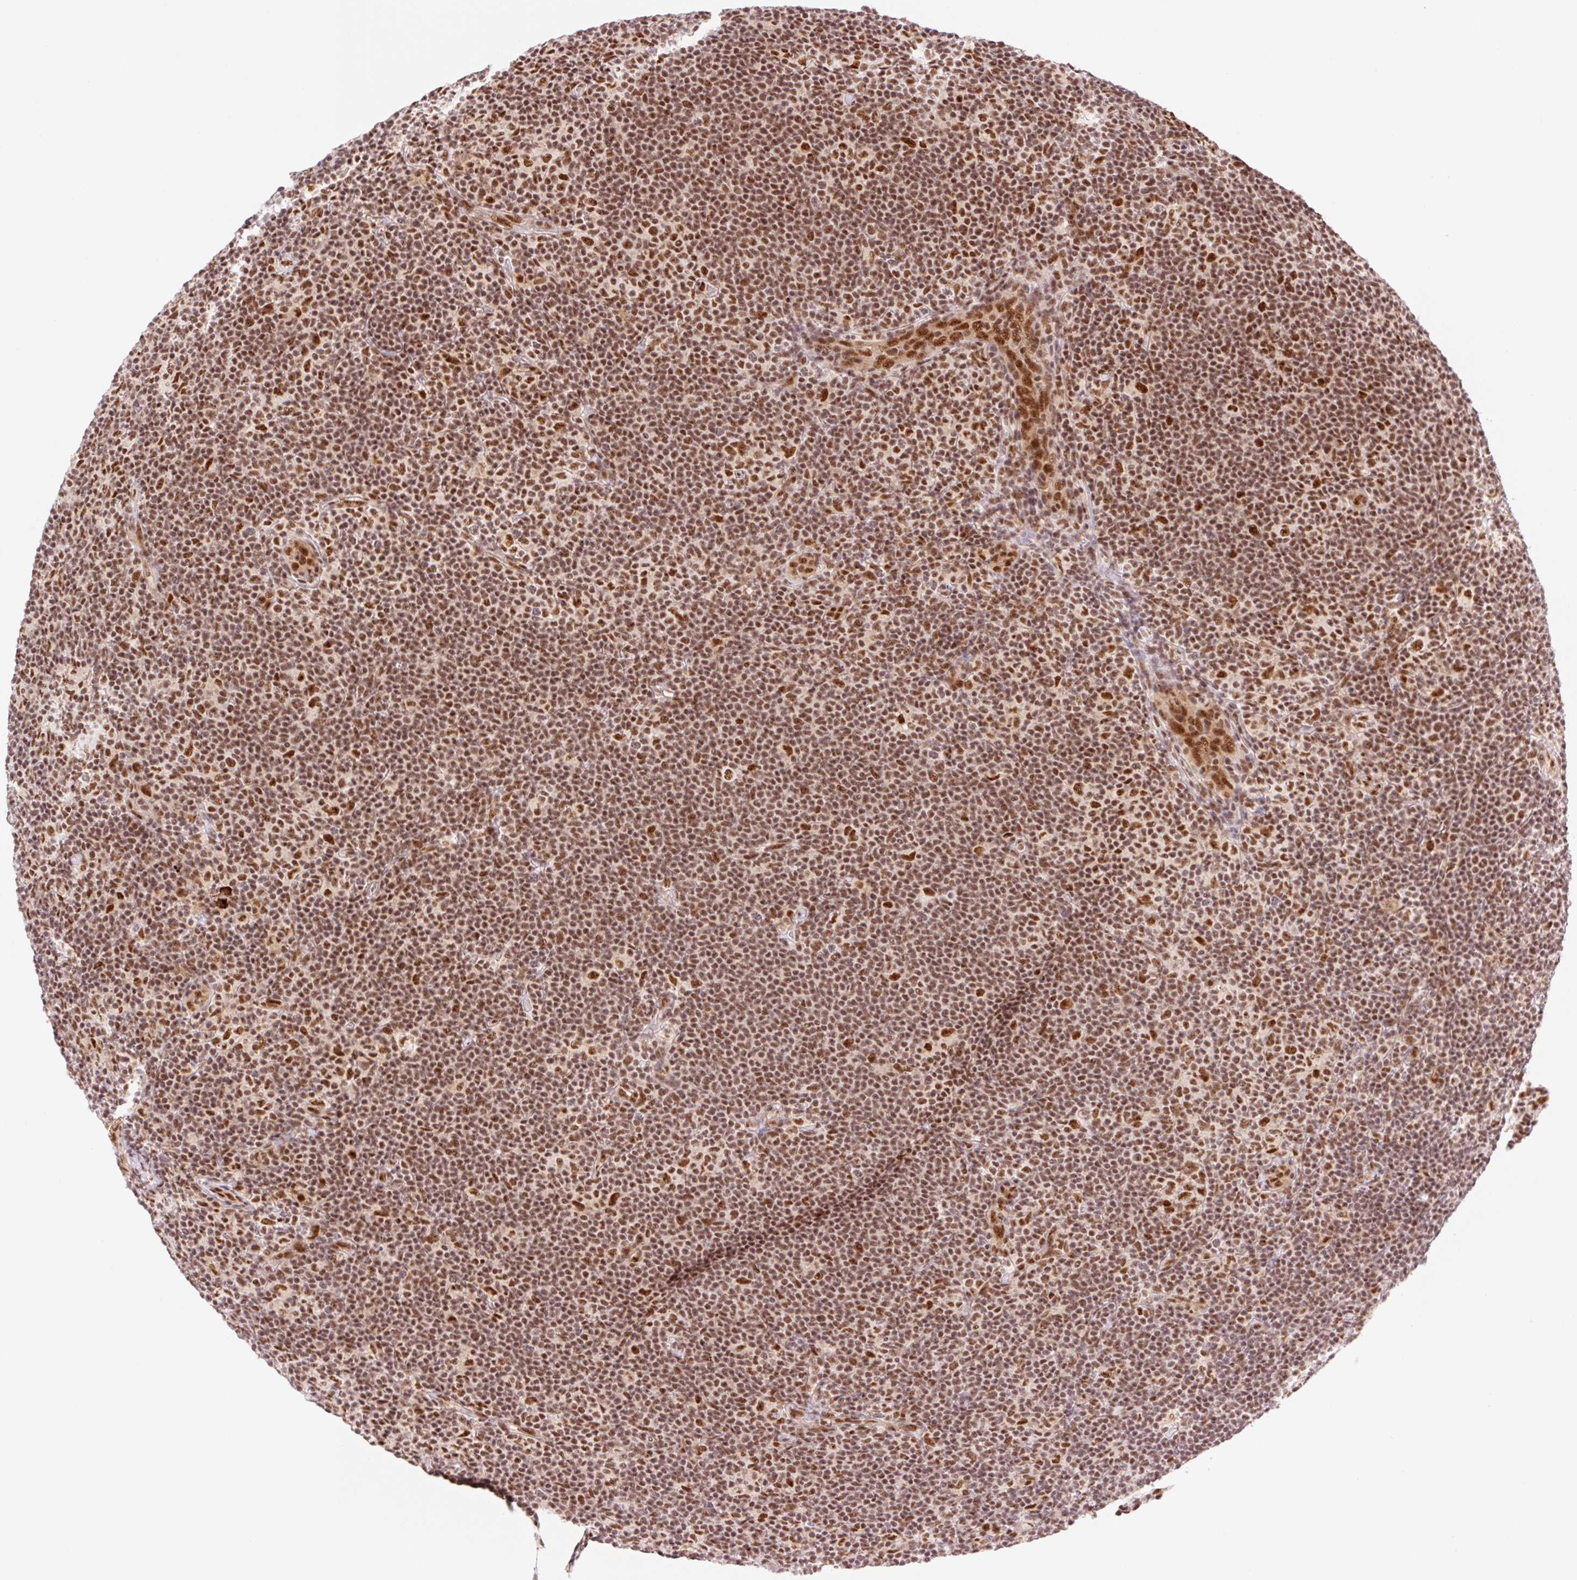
{"staining": {"intensity": "strong", "quantity": ">75%", "location": "nuclear"}, "tissue": "lymphoma", "cell_type": "Tumor cells", "image_type": "cancer", "snomed": [{"axis": "morphology", "description": "Hodgkin's disease, NOS"}, {"axis": "topography", "description": "Lymph node"}], "caption": "IHC photomicrograph of neoplastic tissue: Hodgkin's disease stained using immunohistochemistry displays high levels of strong protein expression localized specifically in the nuclear of tumor cells, appearing as a nuclear brown color.", "gene": "PRDM11", "patient": {"sex": "female", "age": 57}}